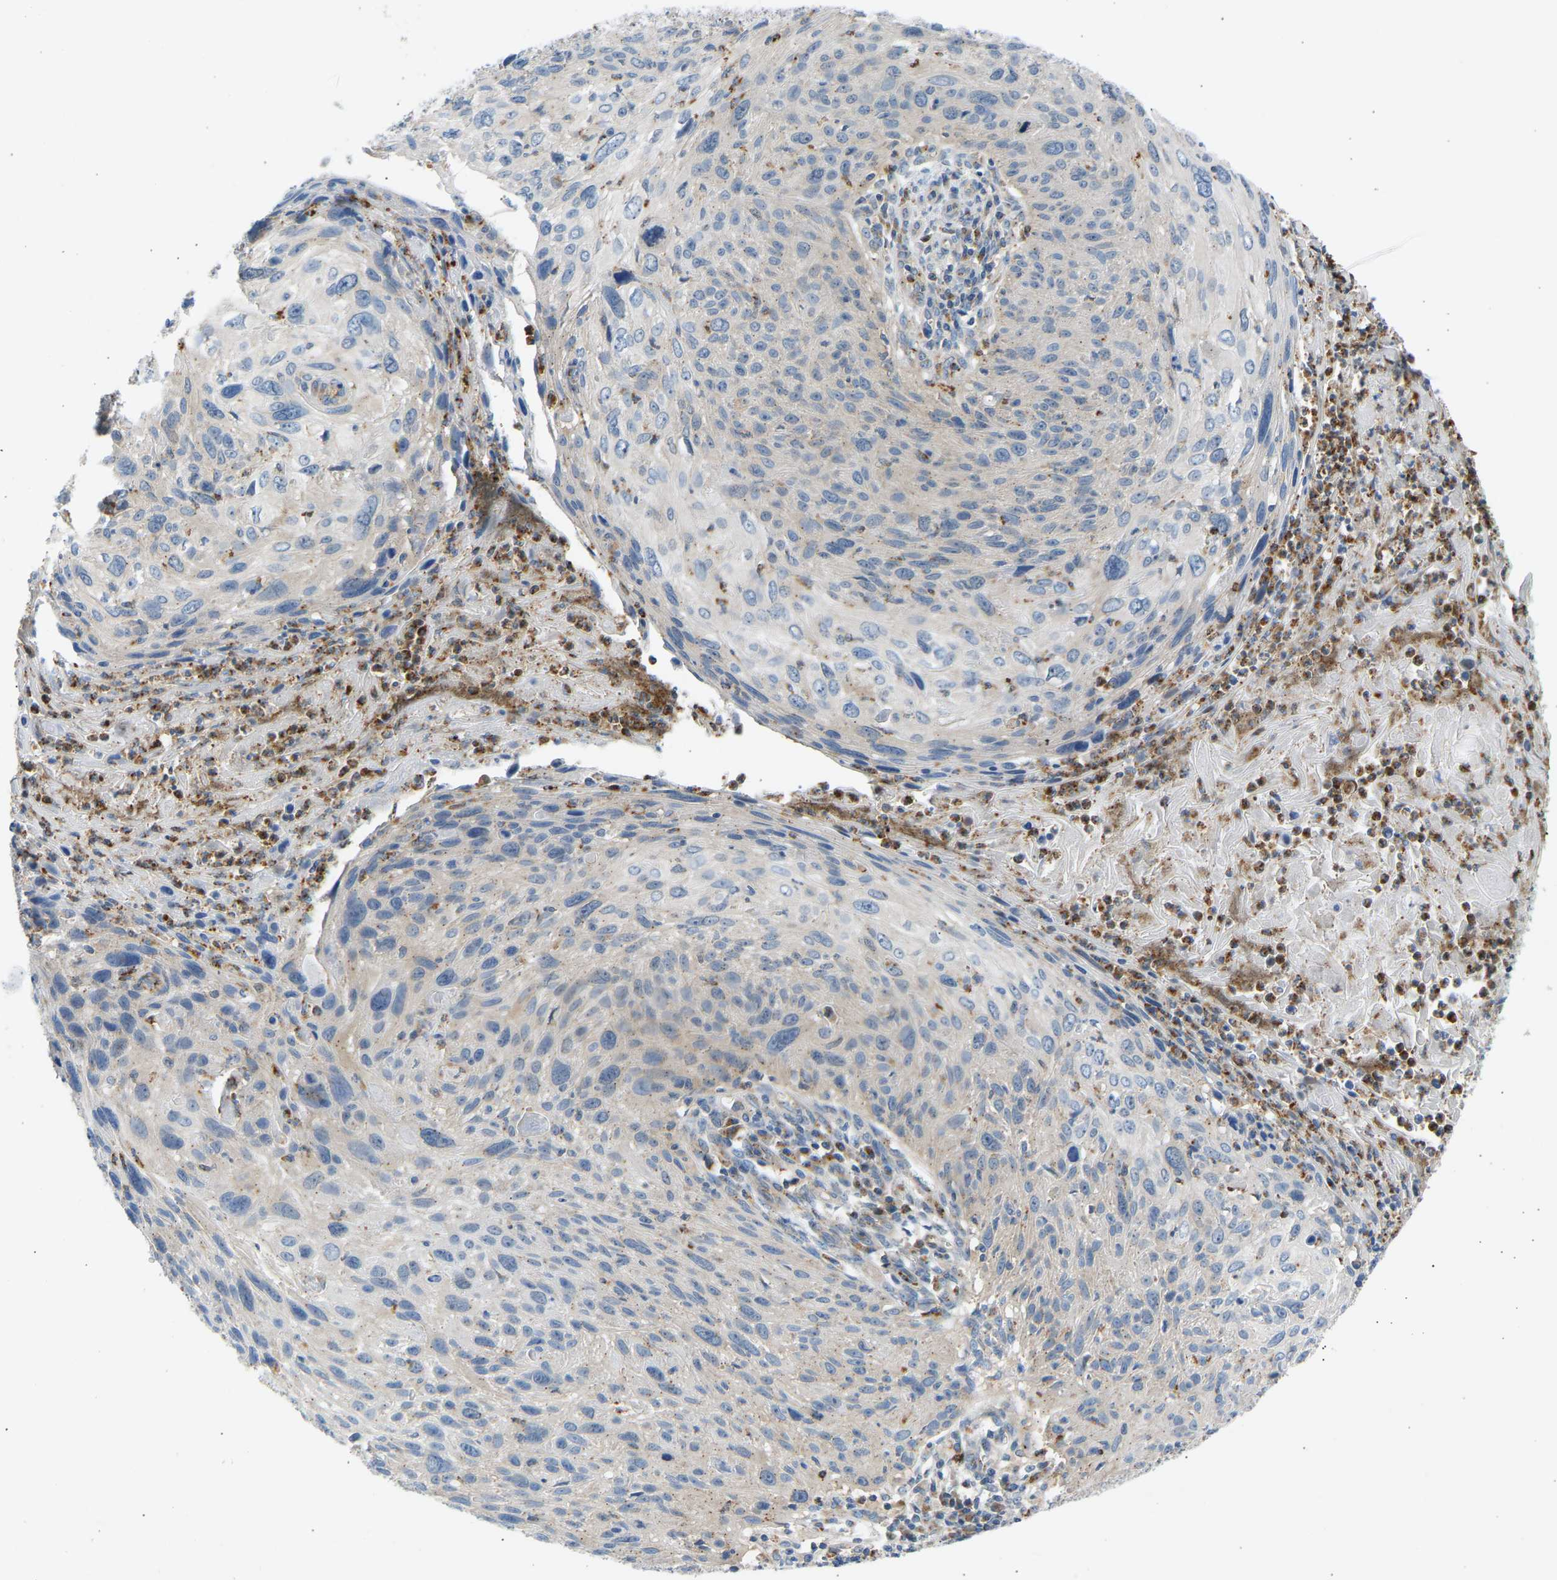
{"staining": {"intensity": "weak", "quantity": "<25%", "location": "cytoplasmic/membranous"}, "tissue": "cervical cancer", "cell_type": "Tumor cells", "image_type": "cancer", "snomed": [{"axis": "morphology", "description": "Squamous cell carcinoma, NOS"}, {"axis": "topography", "description": "Cervix"}], "caption": "Immunohistochemistry histopathology image of neoplastic tissue: squamous cell carcinoma (cervical) stained with DAB exhibits no significant protein staining in tumor cells.", "gene": "TRIM50", "patient": {"sex": "female", "age": 51}}